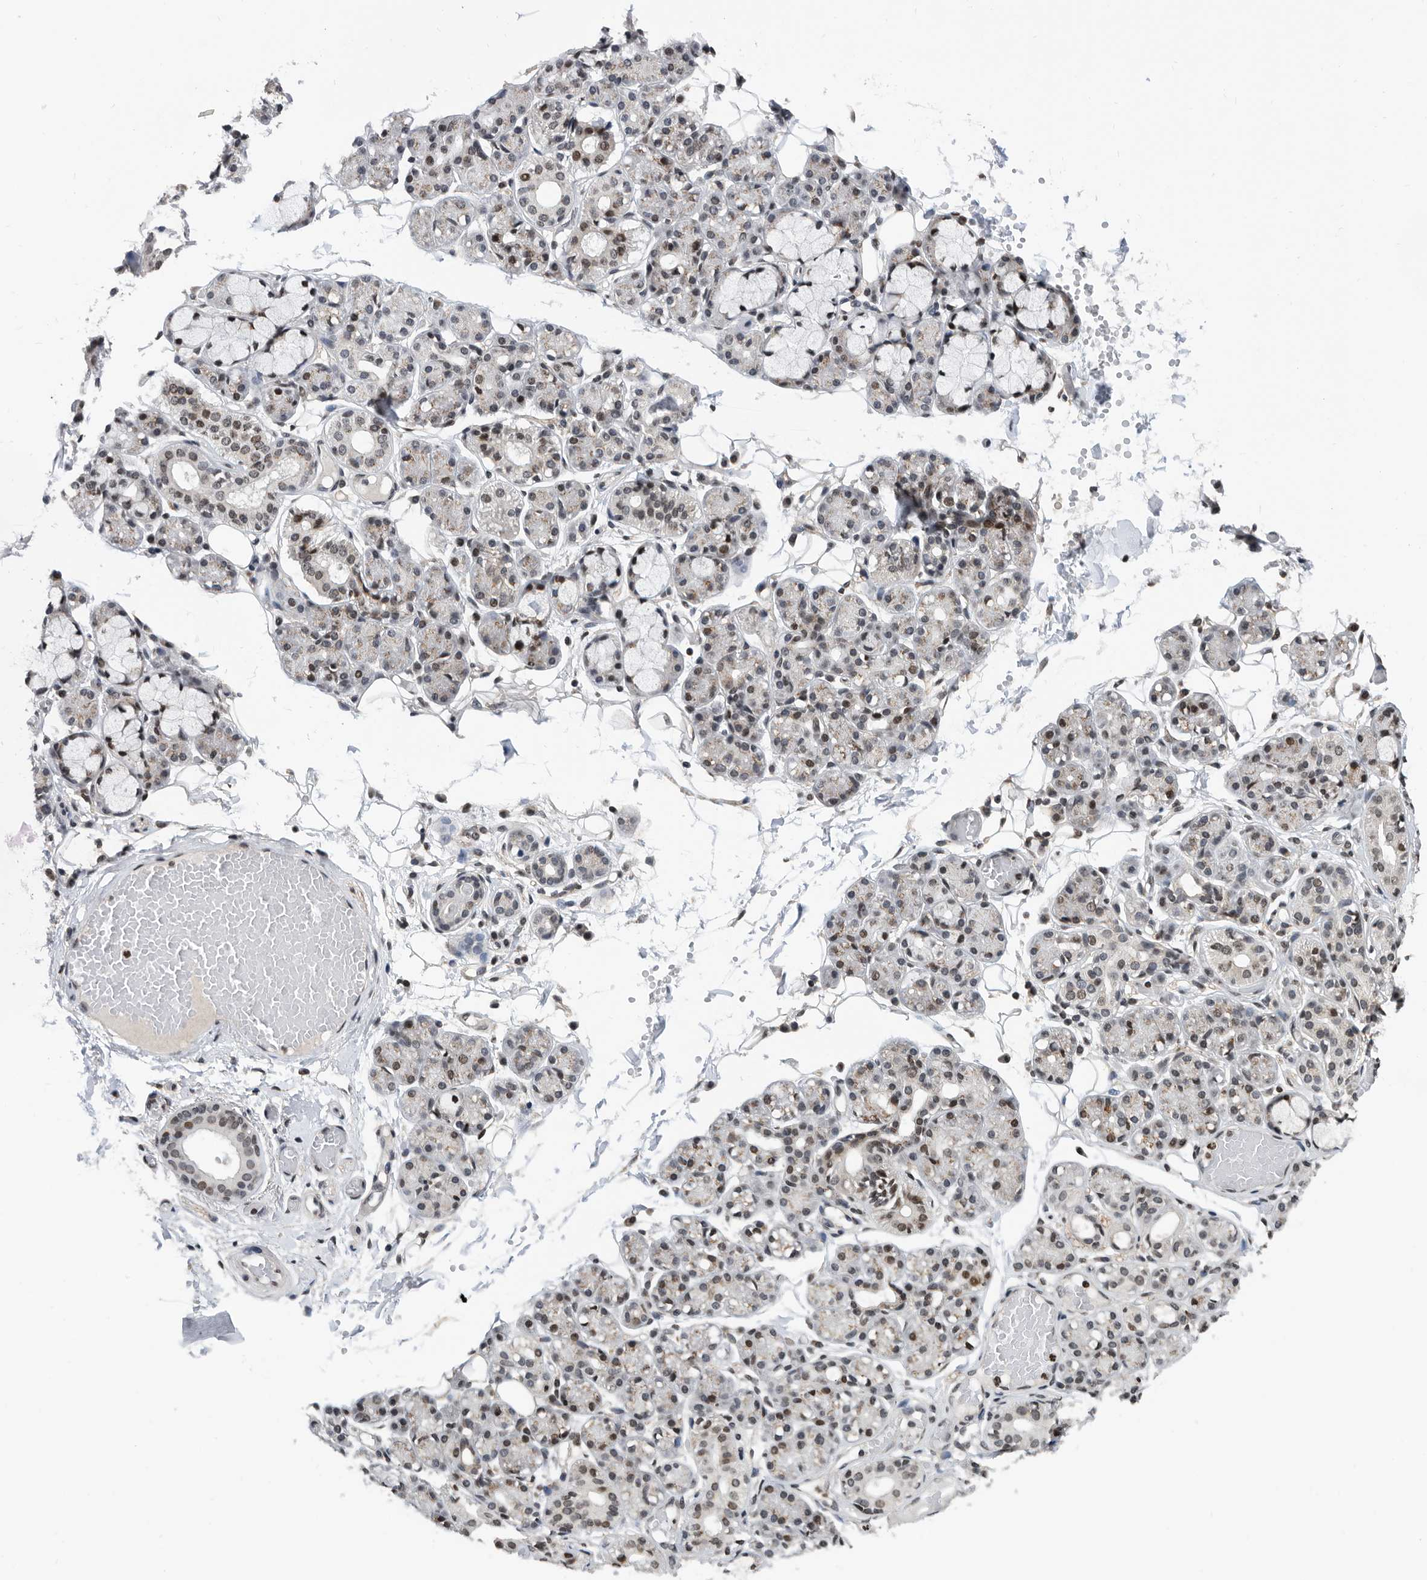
{"staining": {"intensity": "moderate", "quantity": "<25%", "location": "nuclear"}, "tissue": "salivary gland", "cell_type": "Glandular cells", "image_type": "normal", "snomed": [{"axis": "morphology", "description": "Normal tissue, NOS"}, {"axis": "topography", "description": "Salivary gland"}], "caption": "This is an image of IHC staining of benign salivary gland, which shows moderate positivity in the nuclear of glandular cells.", "gene": "SNRNP48", "patient": {"sex": "male", "age": 63}}